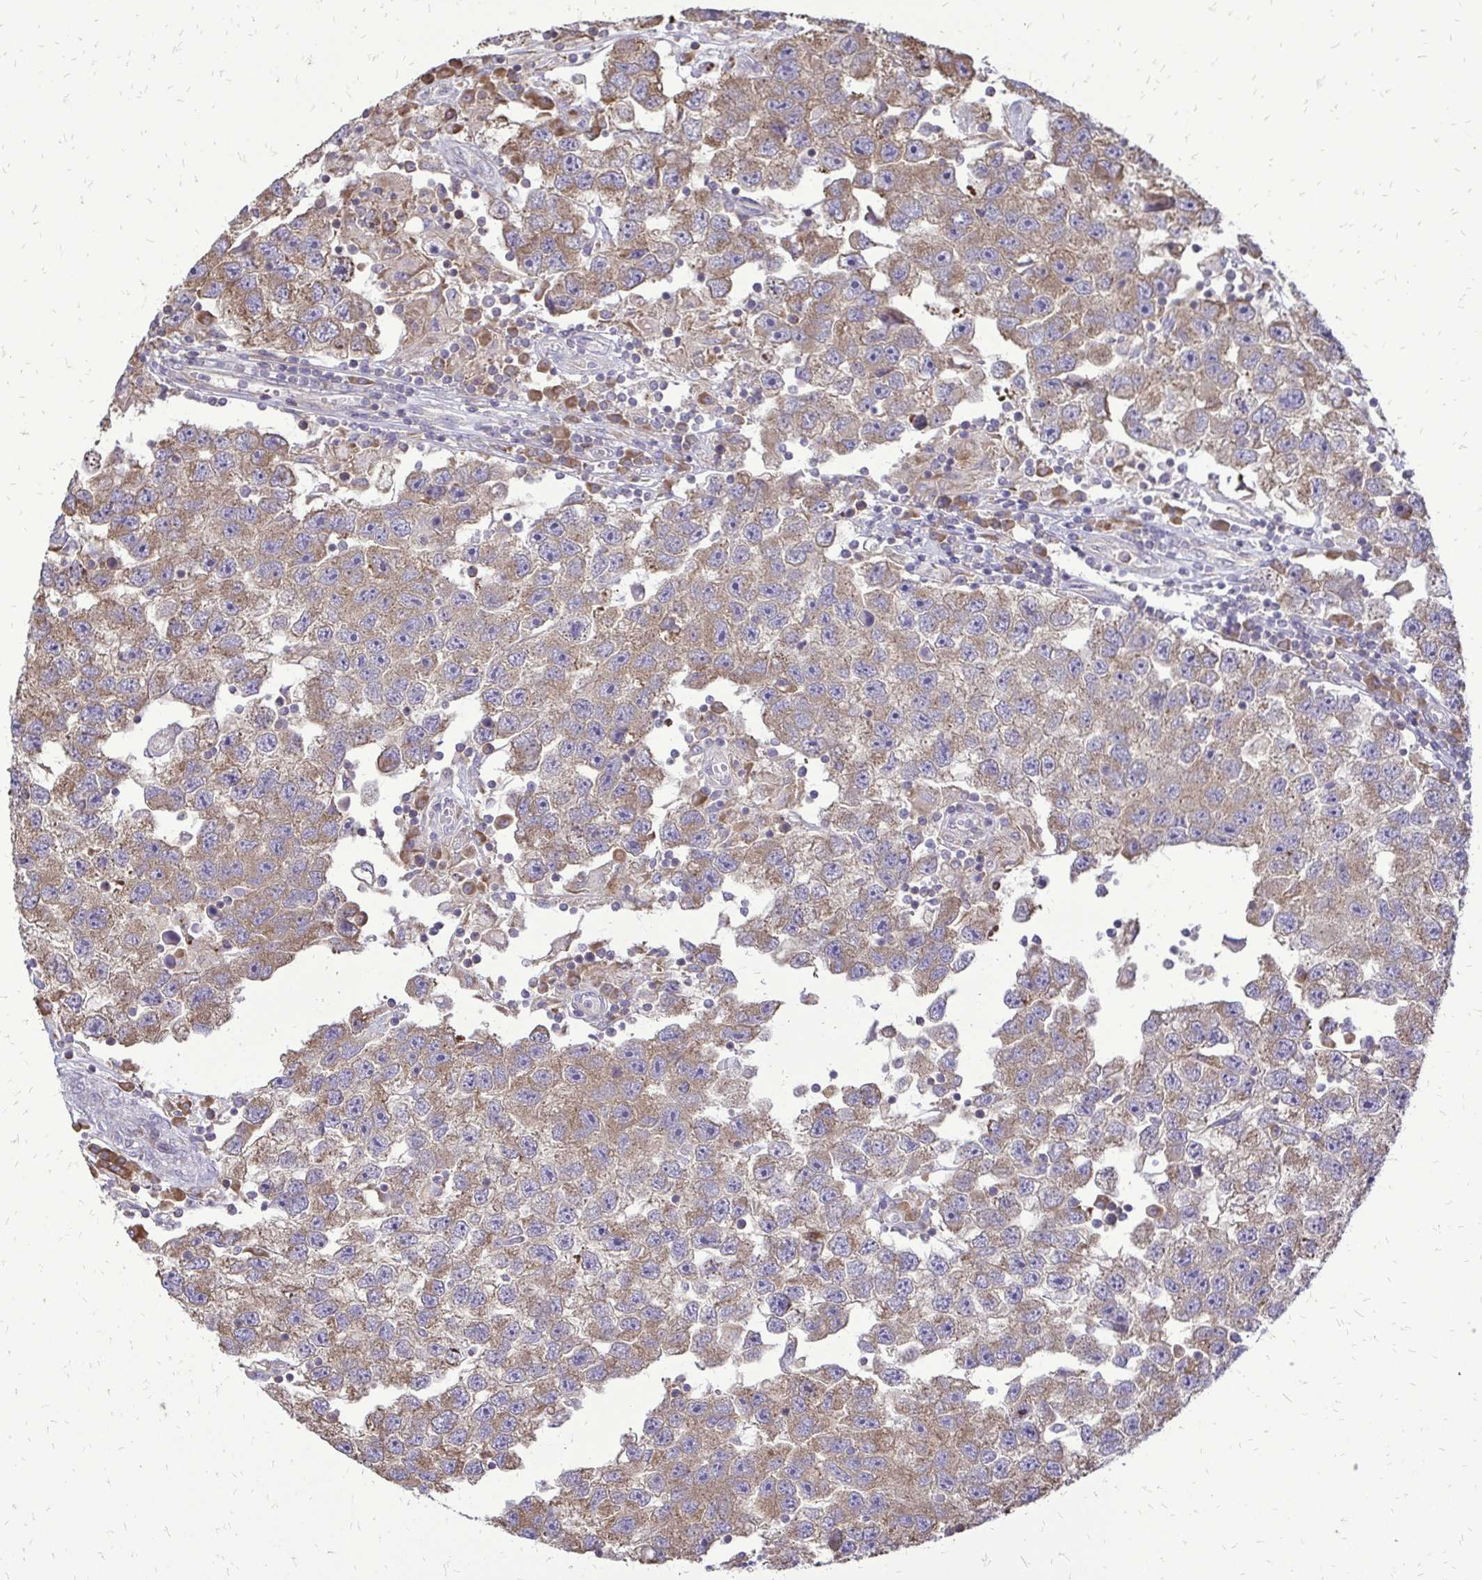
{"staining": {"intensity": "moderate", "quantity": ">75%", "location": "cytoplasmic/membranous"}, "tissue": "testis cancer", "cell_type": "Tumor cells", "image_type": "cancer", "snomed": [{"axis": "morphology", "description": "Seminoma, NOS"}, {"axis": "topography", "description": "Testis"}], "caption": "Seminoma (testis) tissue exhibits moderate cytoplasmic/membranous staining in about >75% of tumor cells (Stains: DAB (3,3'-diaminobenzidine) in brown, nuclei in blue, Microscopy: brightfield microscopy at high magnification).", "gene": "RPS3", "patient": {"sex": "male", "age": 26}}